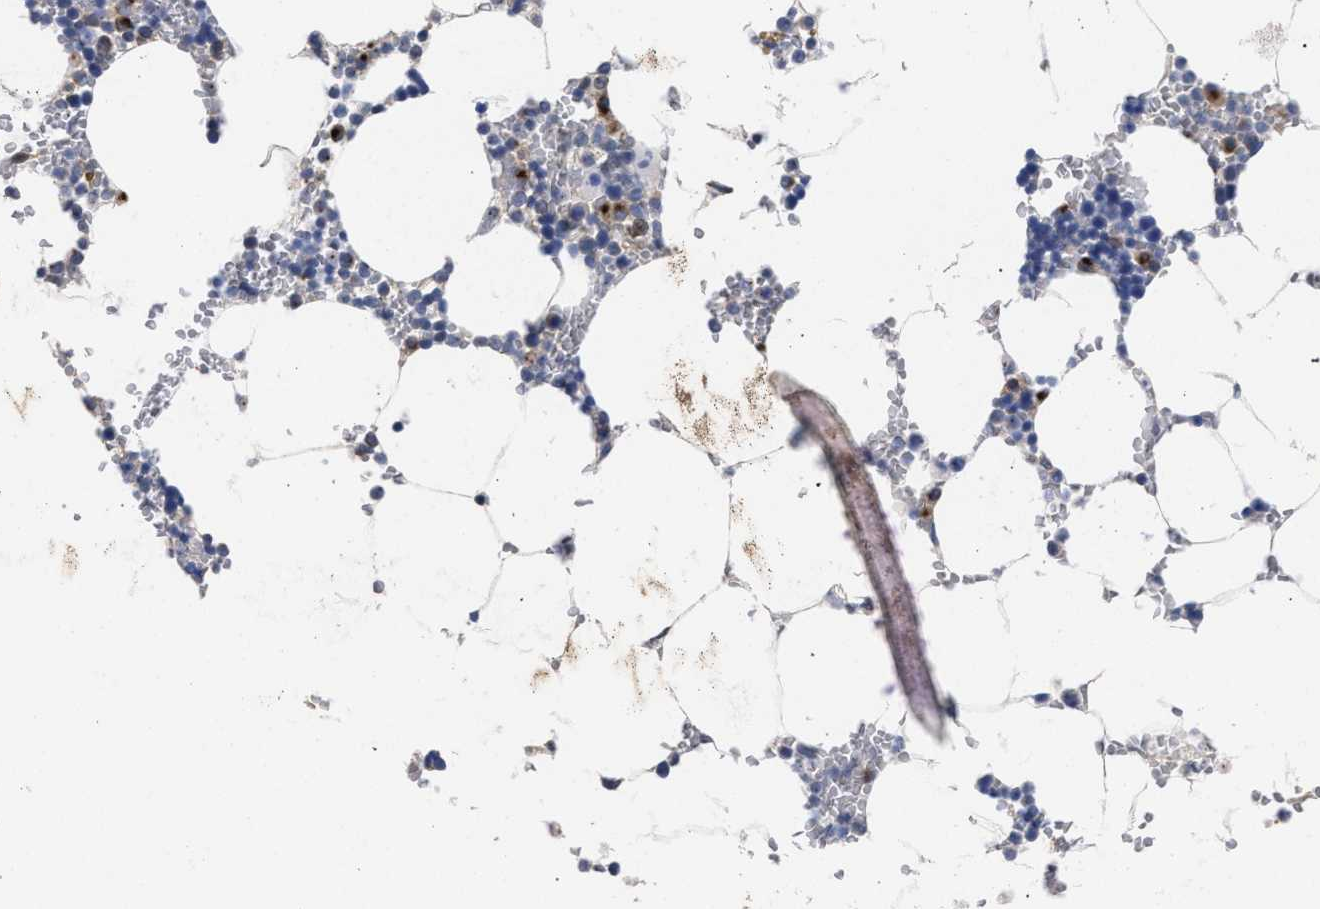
{"staining": {"intensity": "strong", "quantity": "<25%", "location": "cytoplasmic/membranous"}, "tissue": "bone marrow", "cell_type": "Hematopoietic cells", "image_type": "normal", "snomed": [{"axis": "morphology", "description": "Normal tissue, NOS"}, {"axis": "topography", "description": "Bone marrow"}], "caption": "Bone marrow was stained to show a protein in brown. There is medium levels of strong cytoplasmic/membranous staining in approximately <25% of hematopoietic cells. (IHC, brightfield microscopy, high magnification).", "gene": "GOLGA2", "patient": {"sex": "male", "age": 70}}